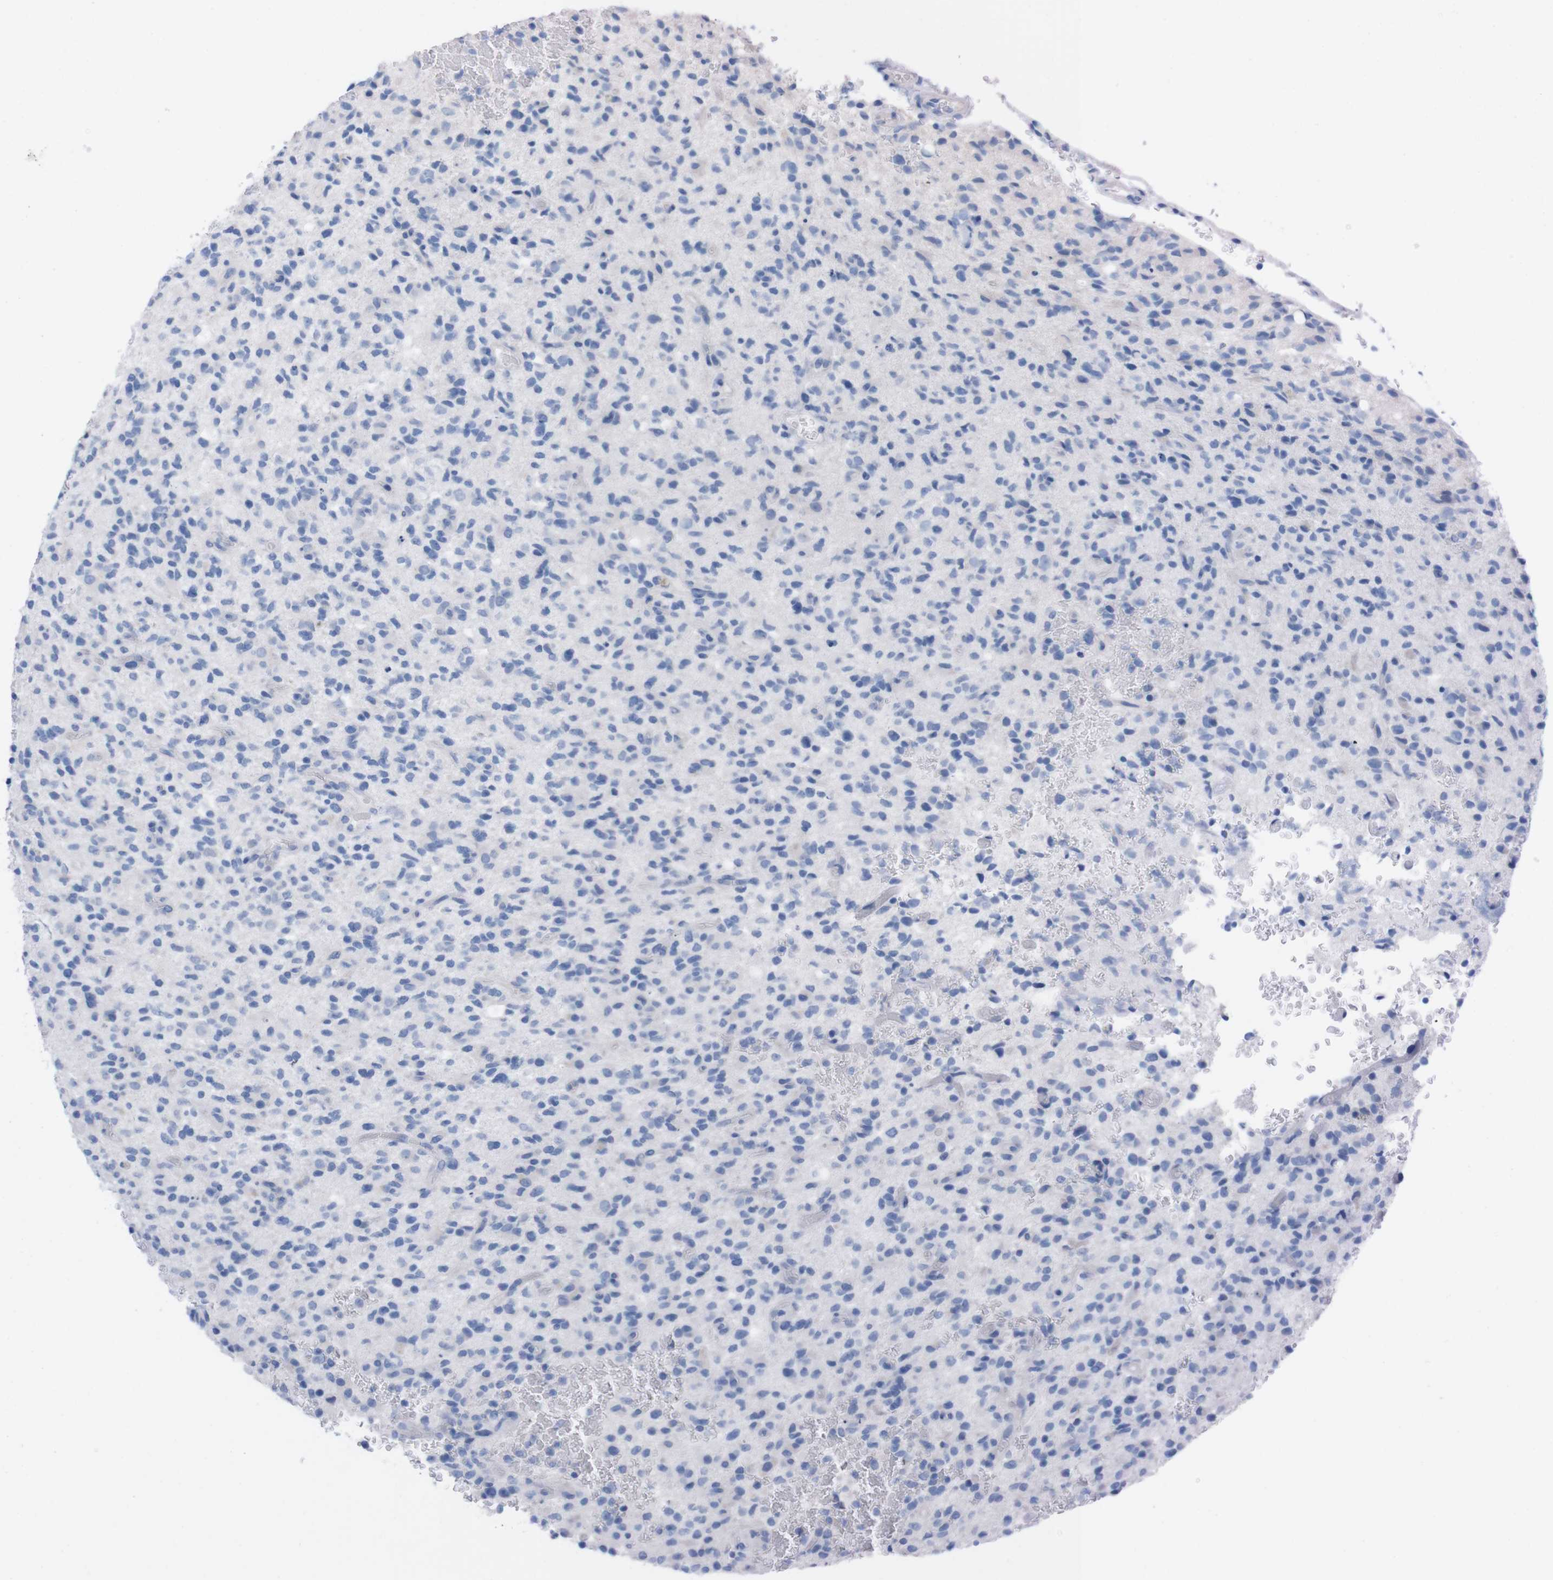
{"staining": {"intensity": "negative", "quantity": "none", "location": "none"}, "tissue": "glioma", "cell_type": "Tumor cells", "image_type": "cancer", "snomed": [{"axis": "morphology", "description": "Glioma, malignant, High grade"}, {"axis": "topography", "description": "Brain"}], "caption": "Immunohistochemical staining of human malignant glioma (high-grade) reveals no significant staining in tumor cells.", "gene": "TMEM243", "patient": {"sex": "male", "age": 71}}